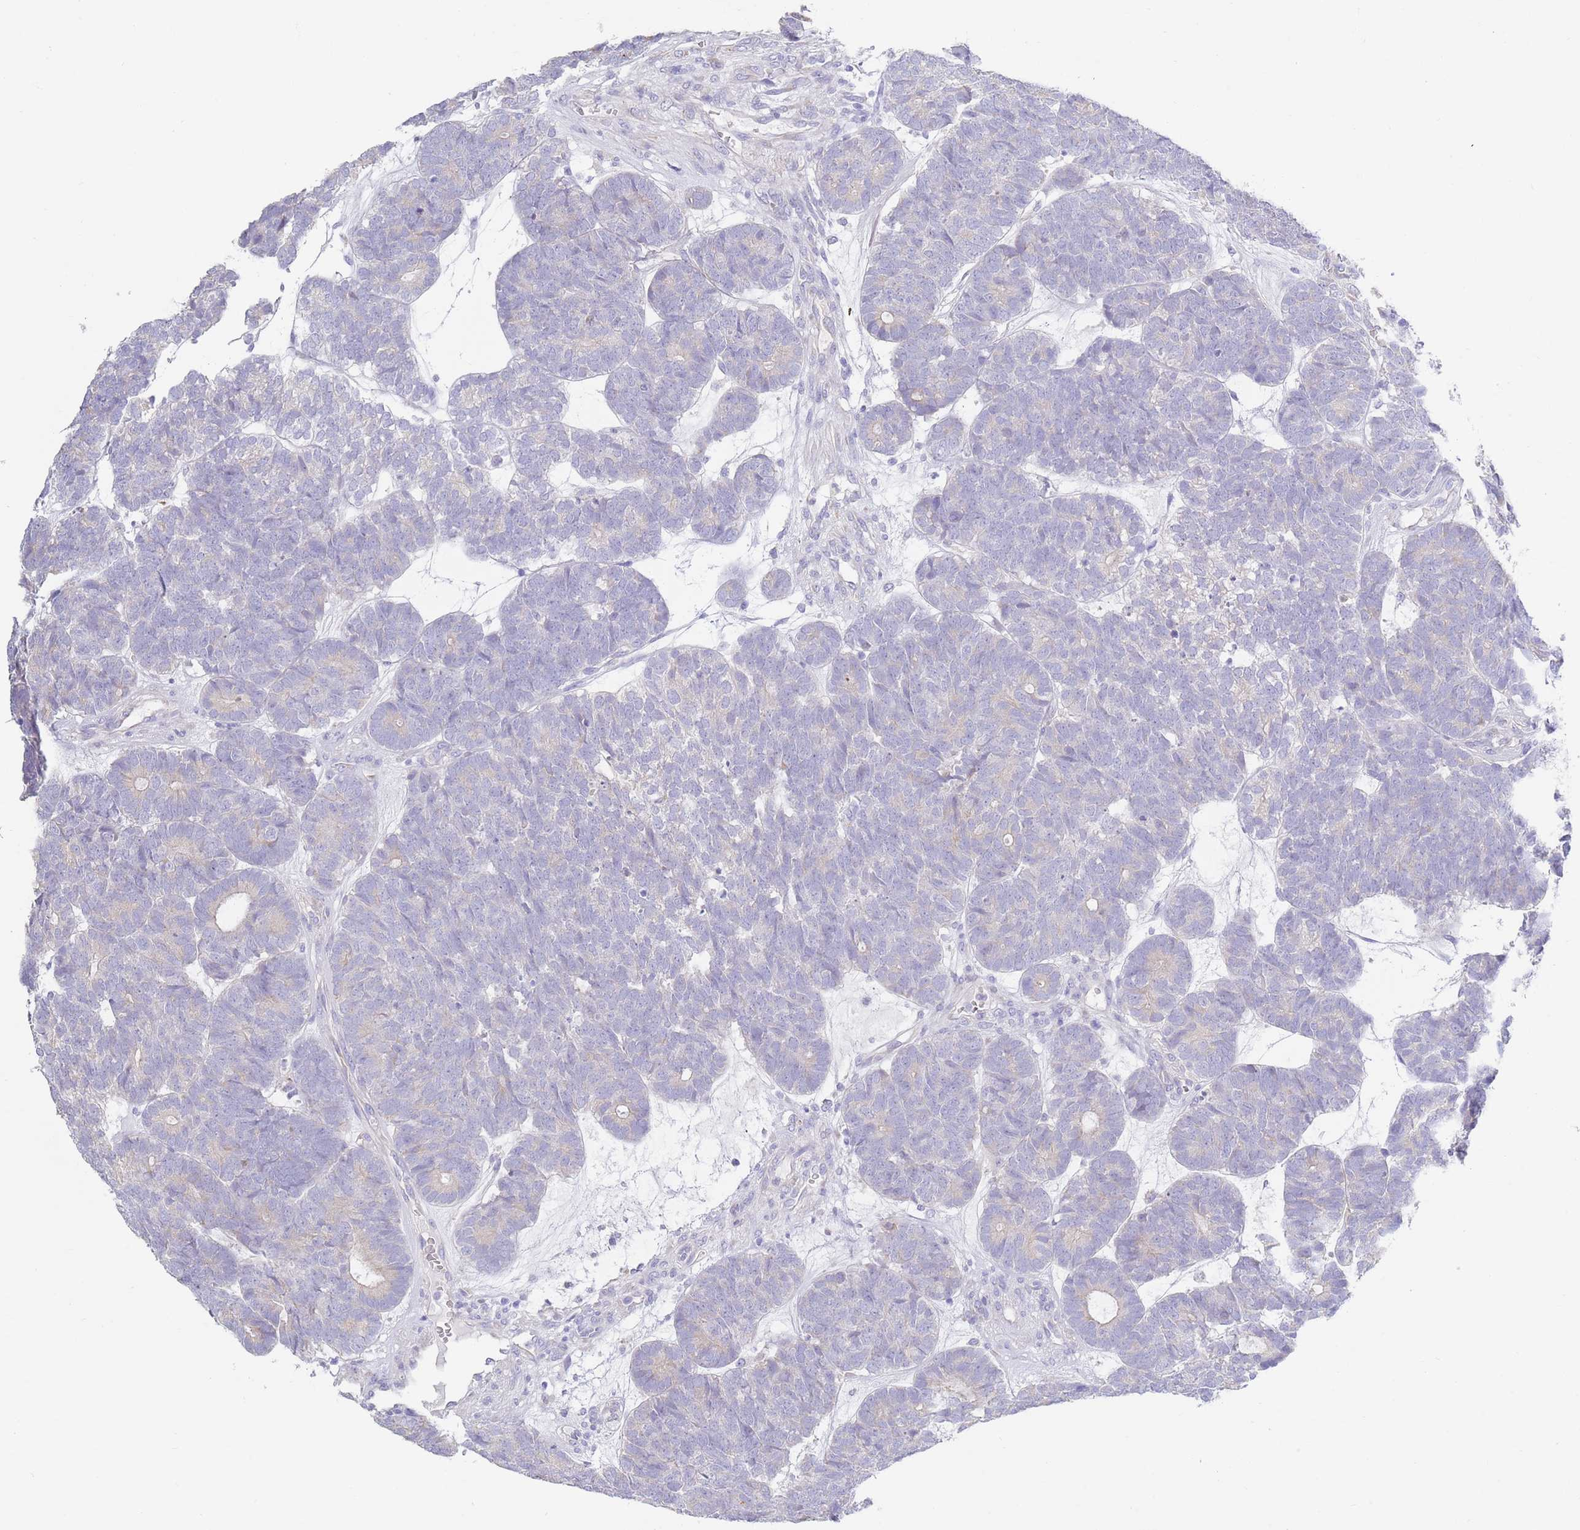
{"staining": {"intensity": "negative", "quantity": "none", "location": "none"}, "tissue": "head and neck cancer", "cell_type": "Tumor cells", "image_type": "cancer", "snomed": [{"axis": "morphology", "description": "Adenocarcinoma, NOS"}, {"axis": "topography", "description": "Head-Neck"}], "caption": "Tumor cells show no significant protein staining in head and neck cancer (adenocarcinoma).", "gene": "CCDC149", "patient": {"sex": "female", "age": 81}}